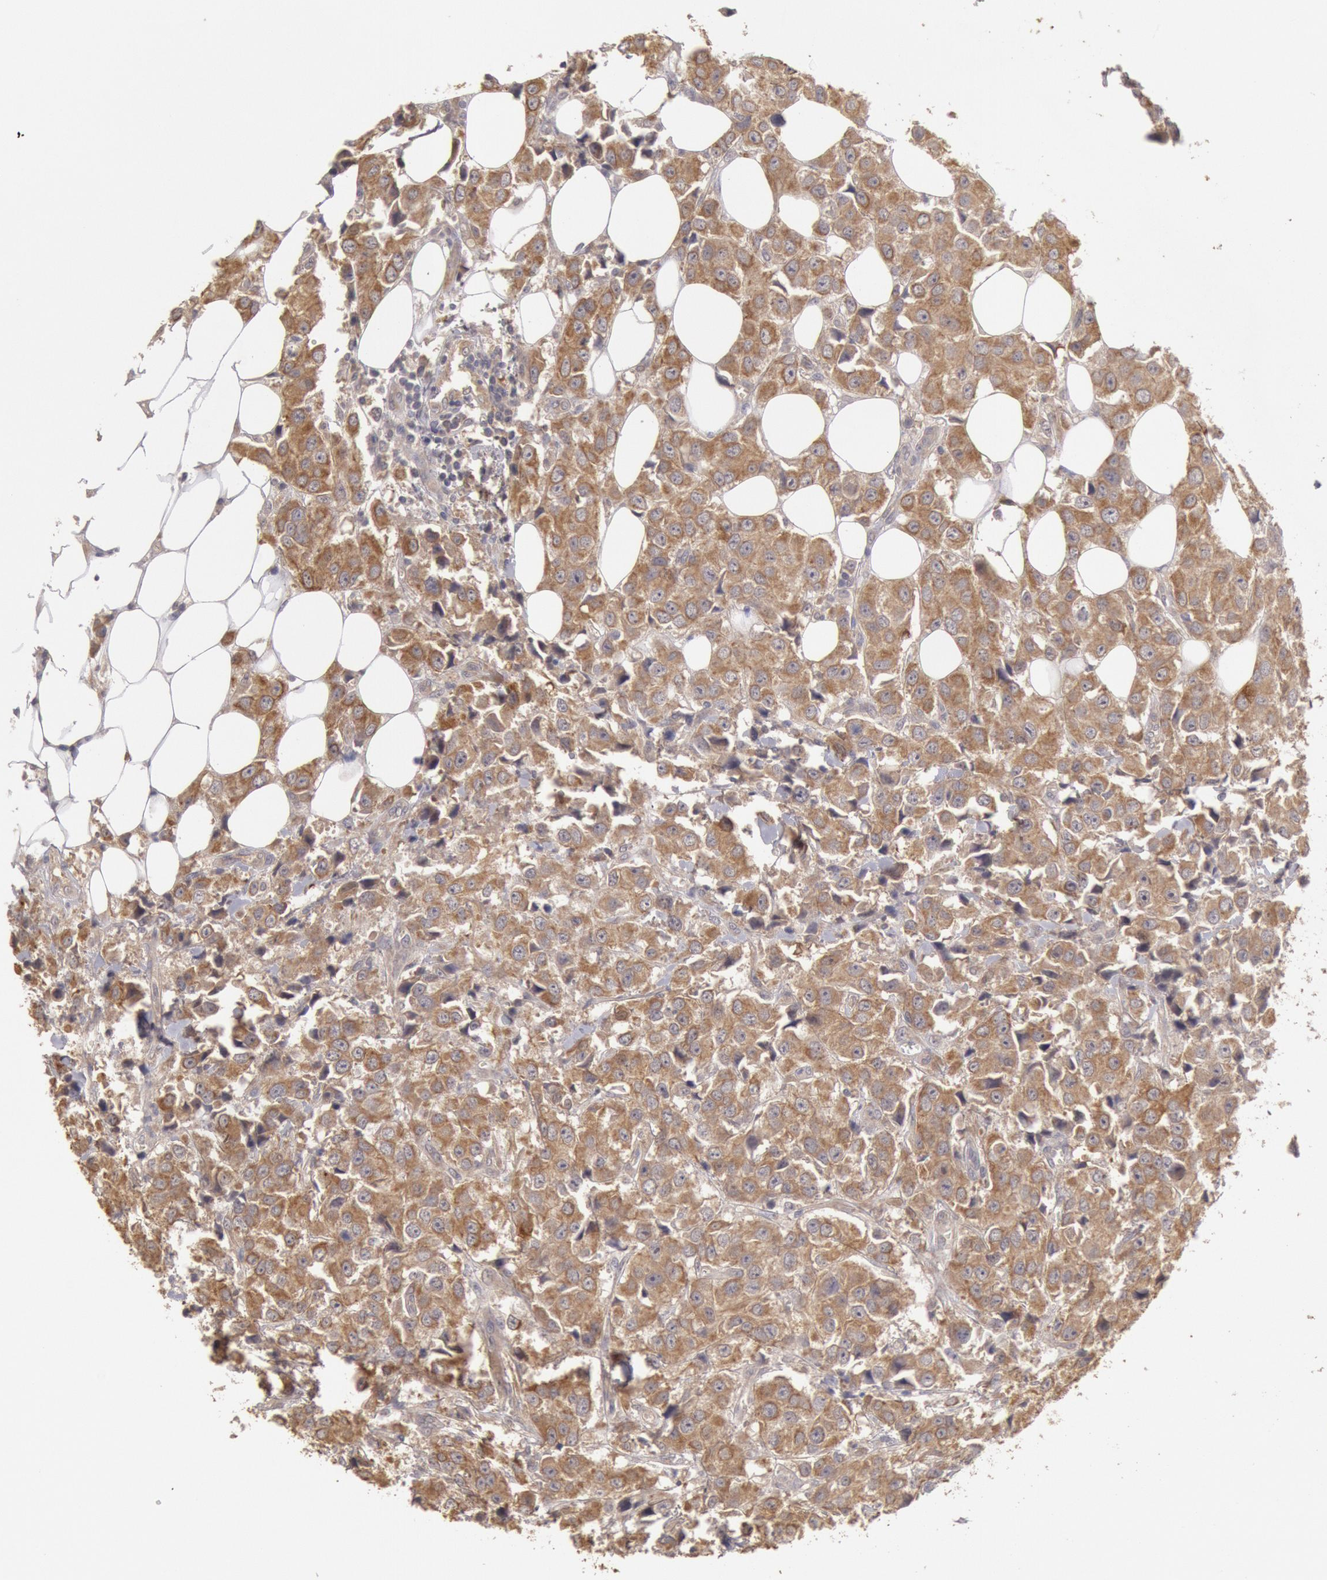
{"staining": {"intensity": "moderate", "quantity": ">75%", "location": "cytoplasmic/membranous"}, "tissue": "breast cancer", "cell_type": "Tumor cells", "image_type": "cancer", "snomed": [{"axis": "morphology", "description": "Duct carcinoma"}, {"axis": "topography", "description": "Breast"}], "caption": "Immunohistochemical staining of human breast infiltrating ductal carcinoma shows medium levels of moderate cytoplasmic/membranous positivity in approximately >75% of tumor cells. Nuclei are stained in blue.", "gene": "ZFP36L1", "patient": {"sex": "female", "age": 58}}